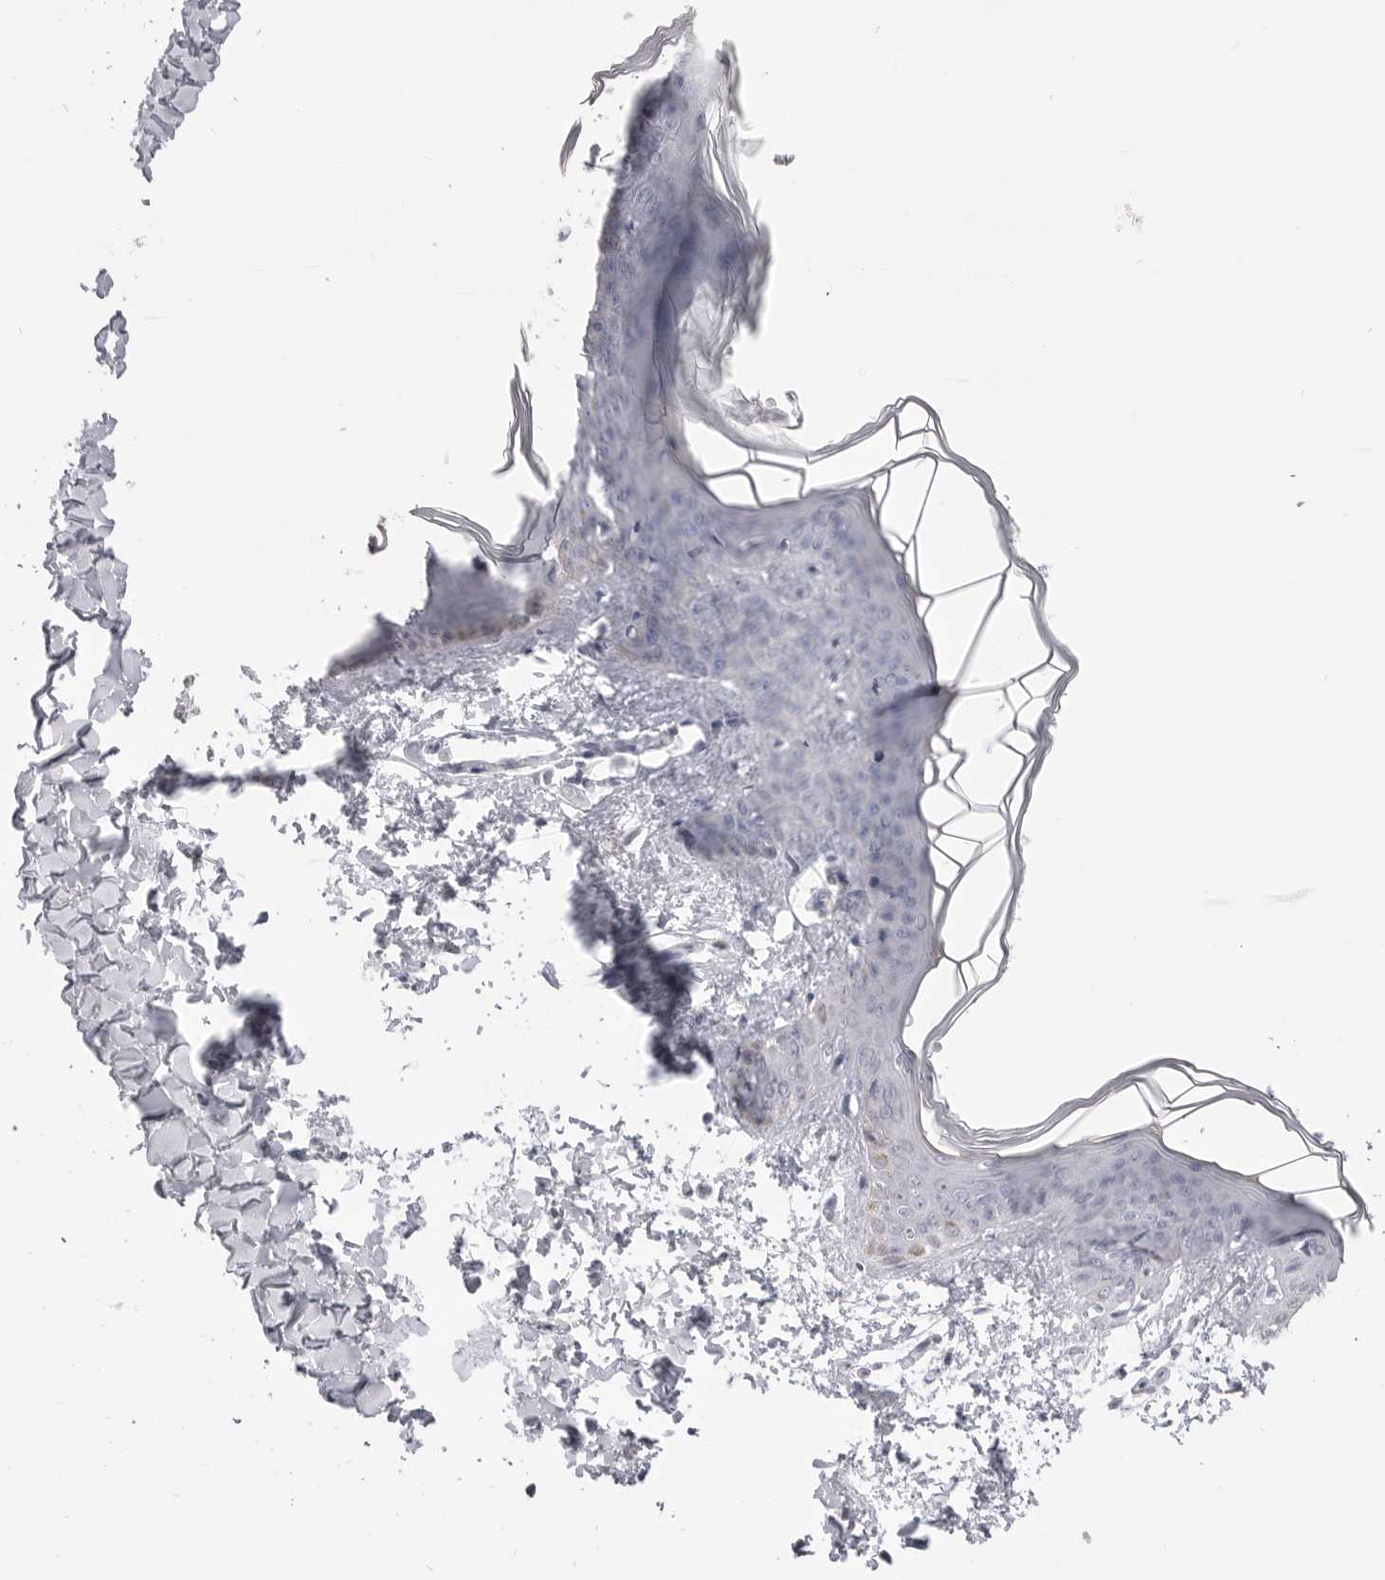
{"staining": {"intensity": "negative", "quantity": "none", "location": "none"}, "tissue": "skin", "cell_type": "Fibroblasts", "image_type": "normal", "snomed": [{"axis": "morphology", "description": "Normal tissue, NOS"}, {"axis": "topography", "description": "Skin"}], "caption": "IHC photomicrograph of benign skin: skin stained with DAB demonstrates no significant protein expression in fibroblasts.", "gene": "ICAM5", "patient": {"sex": "female", "age": 17}}